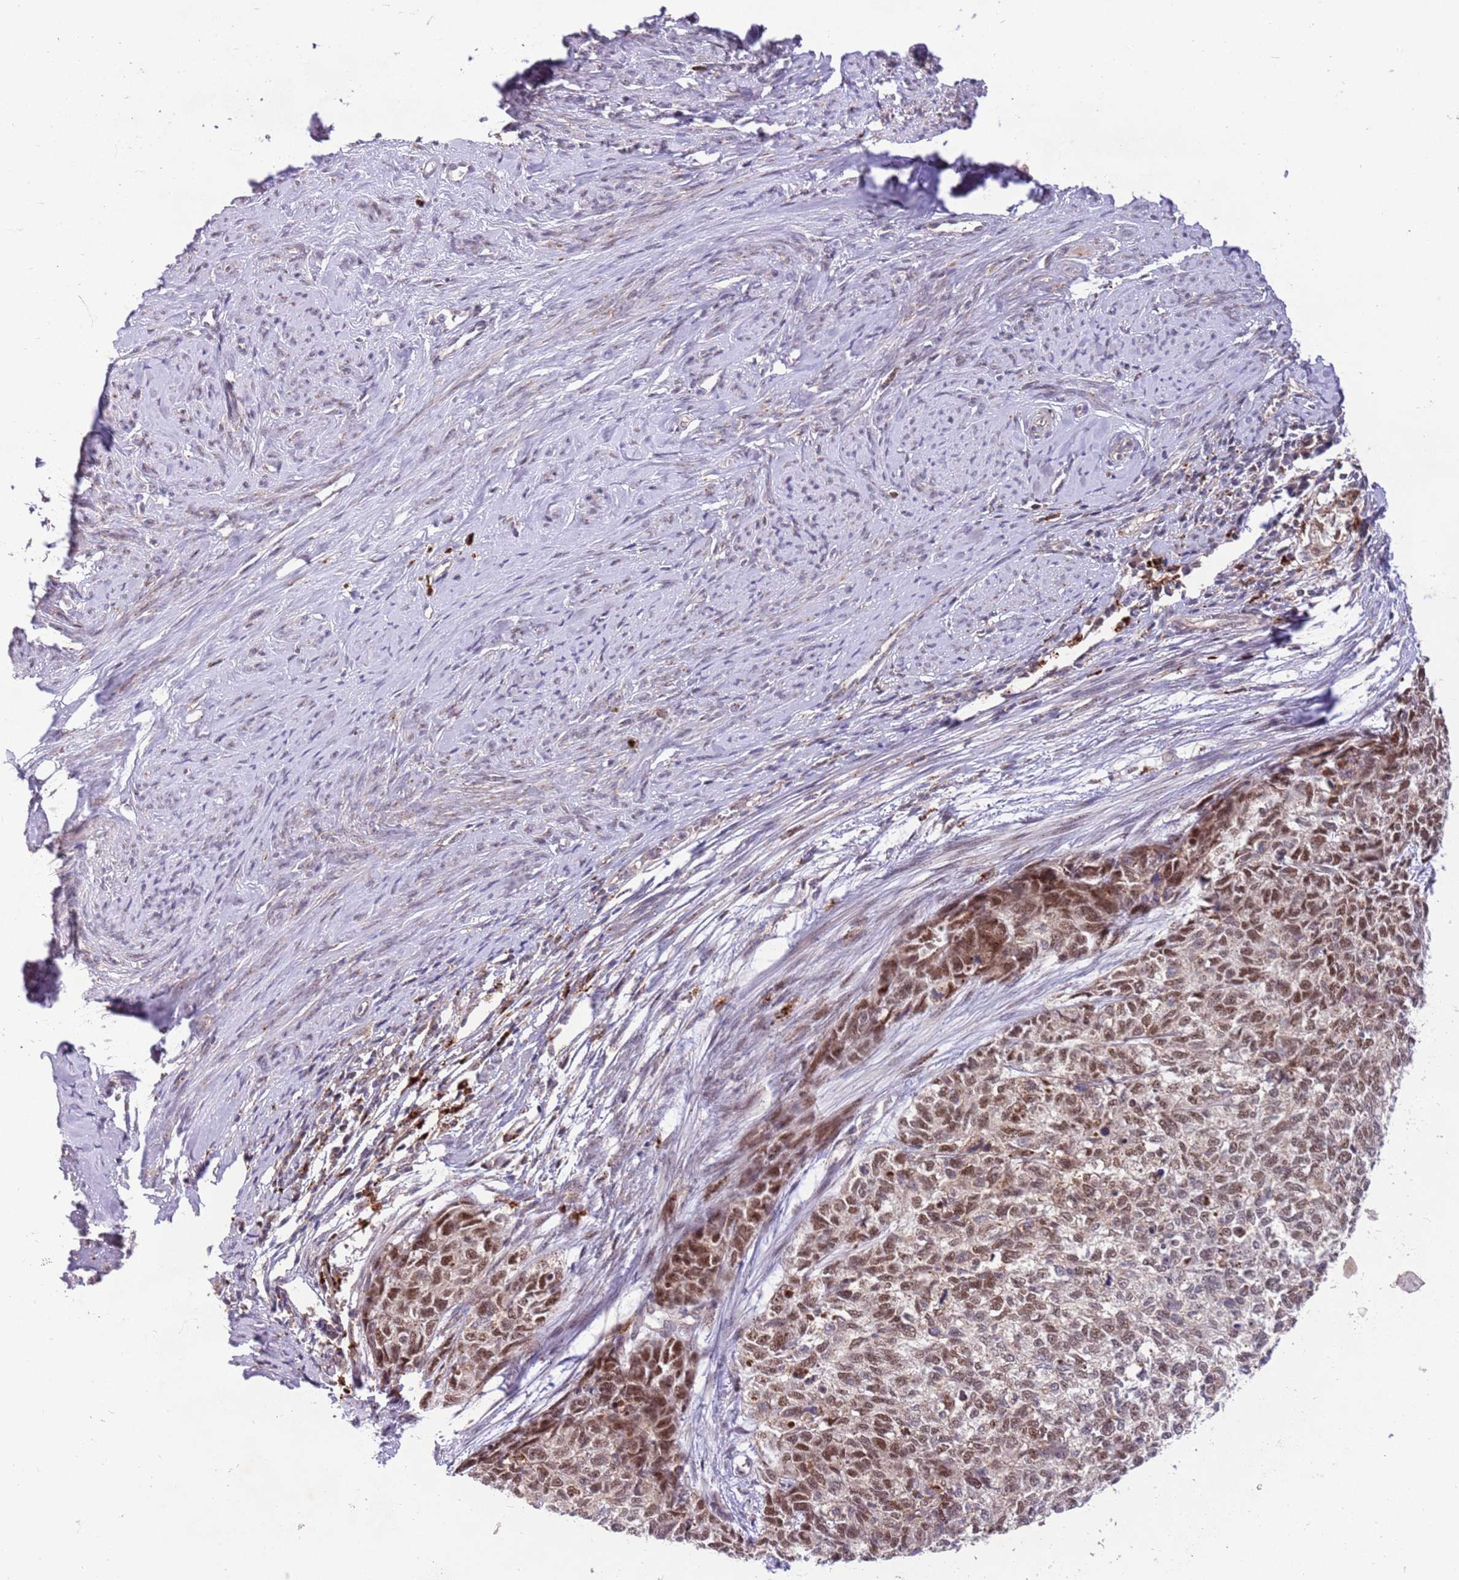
{"staining": {"intensity": "moderate", "quantity": ">75%", "location": "cytoplasmic/membranous,nuclear"}, "tissue": "cervical cancer", "cell_type": "Tumor cells", "image_type": "cancer", "snomed": [{"axis": "morphology", "description": "Squamous cell carcinoma, NOS"}, {"axis": "topography", "description": "Cervix"}], "caption": "Squamous cell carcinoma (cervical) was stained to show a protein in brown. There is medium levels of moderate cytoplasmic/membranous and nuclear staining in about >75% of tumor cells.", "gene": "TRIM27", "patient": {"sex": "female", "age": 63}}